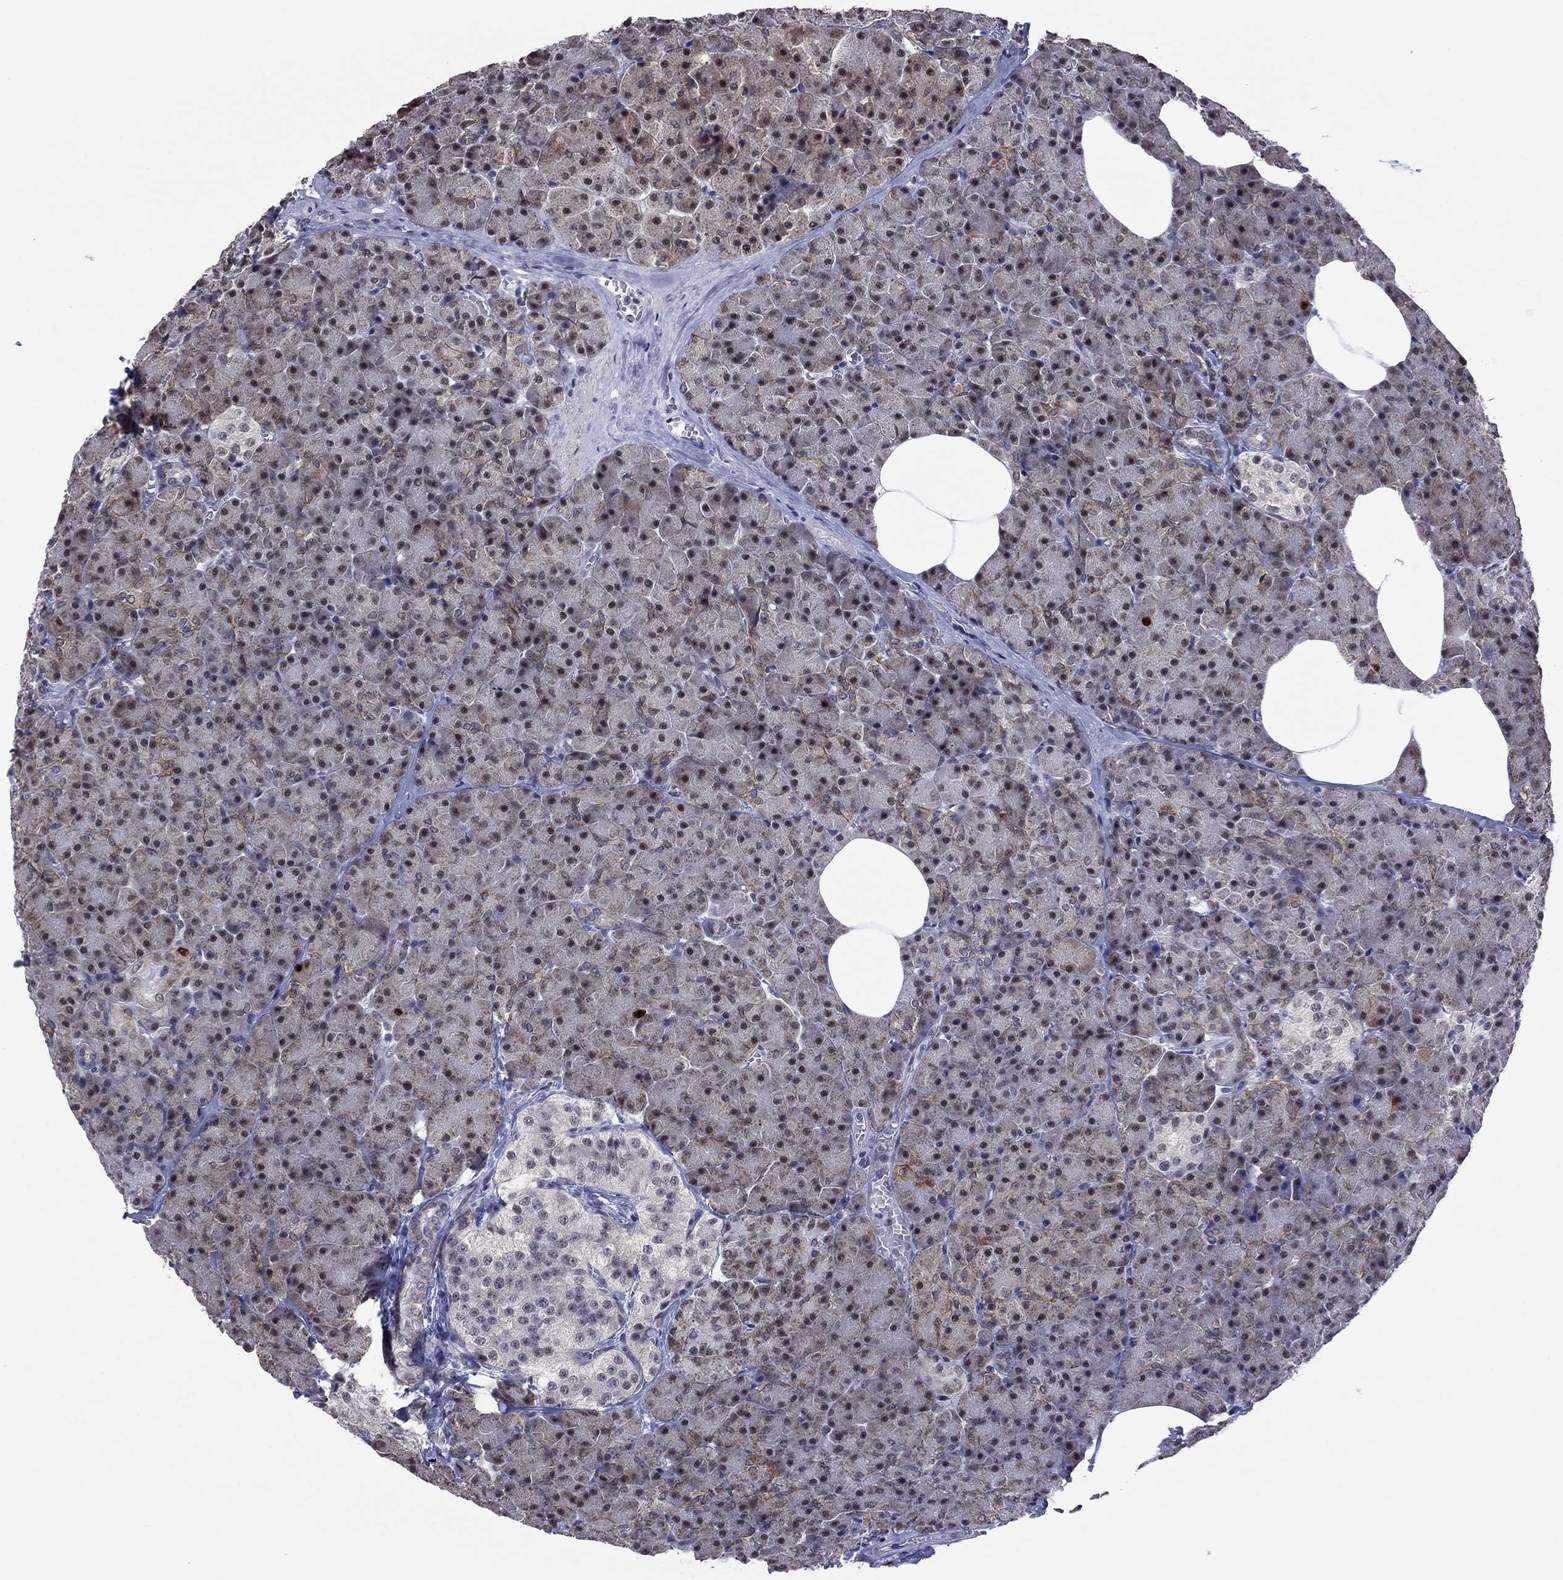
{"staining": {"intensity": "moderate", "quantity": "<25%", "location": "cytoplasmic/membranous"}, "tissue": "pancreas", "cell_type": "Exocrine glandular cells", "image_type": "normal", "snomed": [{"axis": "morphology", "description": "Normal tissue, NOS"}, {"axis": "topography", "description": "Pancreas"}], "caption": "Immunohistochemistry of benign pancreas displays low levels of moderate cytoplasmic/membranous expression in about <25% of exocrine glandular cells. The staining was performed using DAB, with brown indicating positive protein expression. Nuclei are stained blue with hematoxylin.", "gene": "CDCA5", "patient": {"sex": "female", "age": 45}}